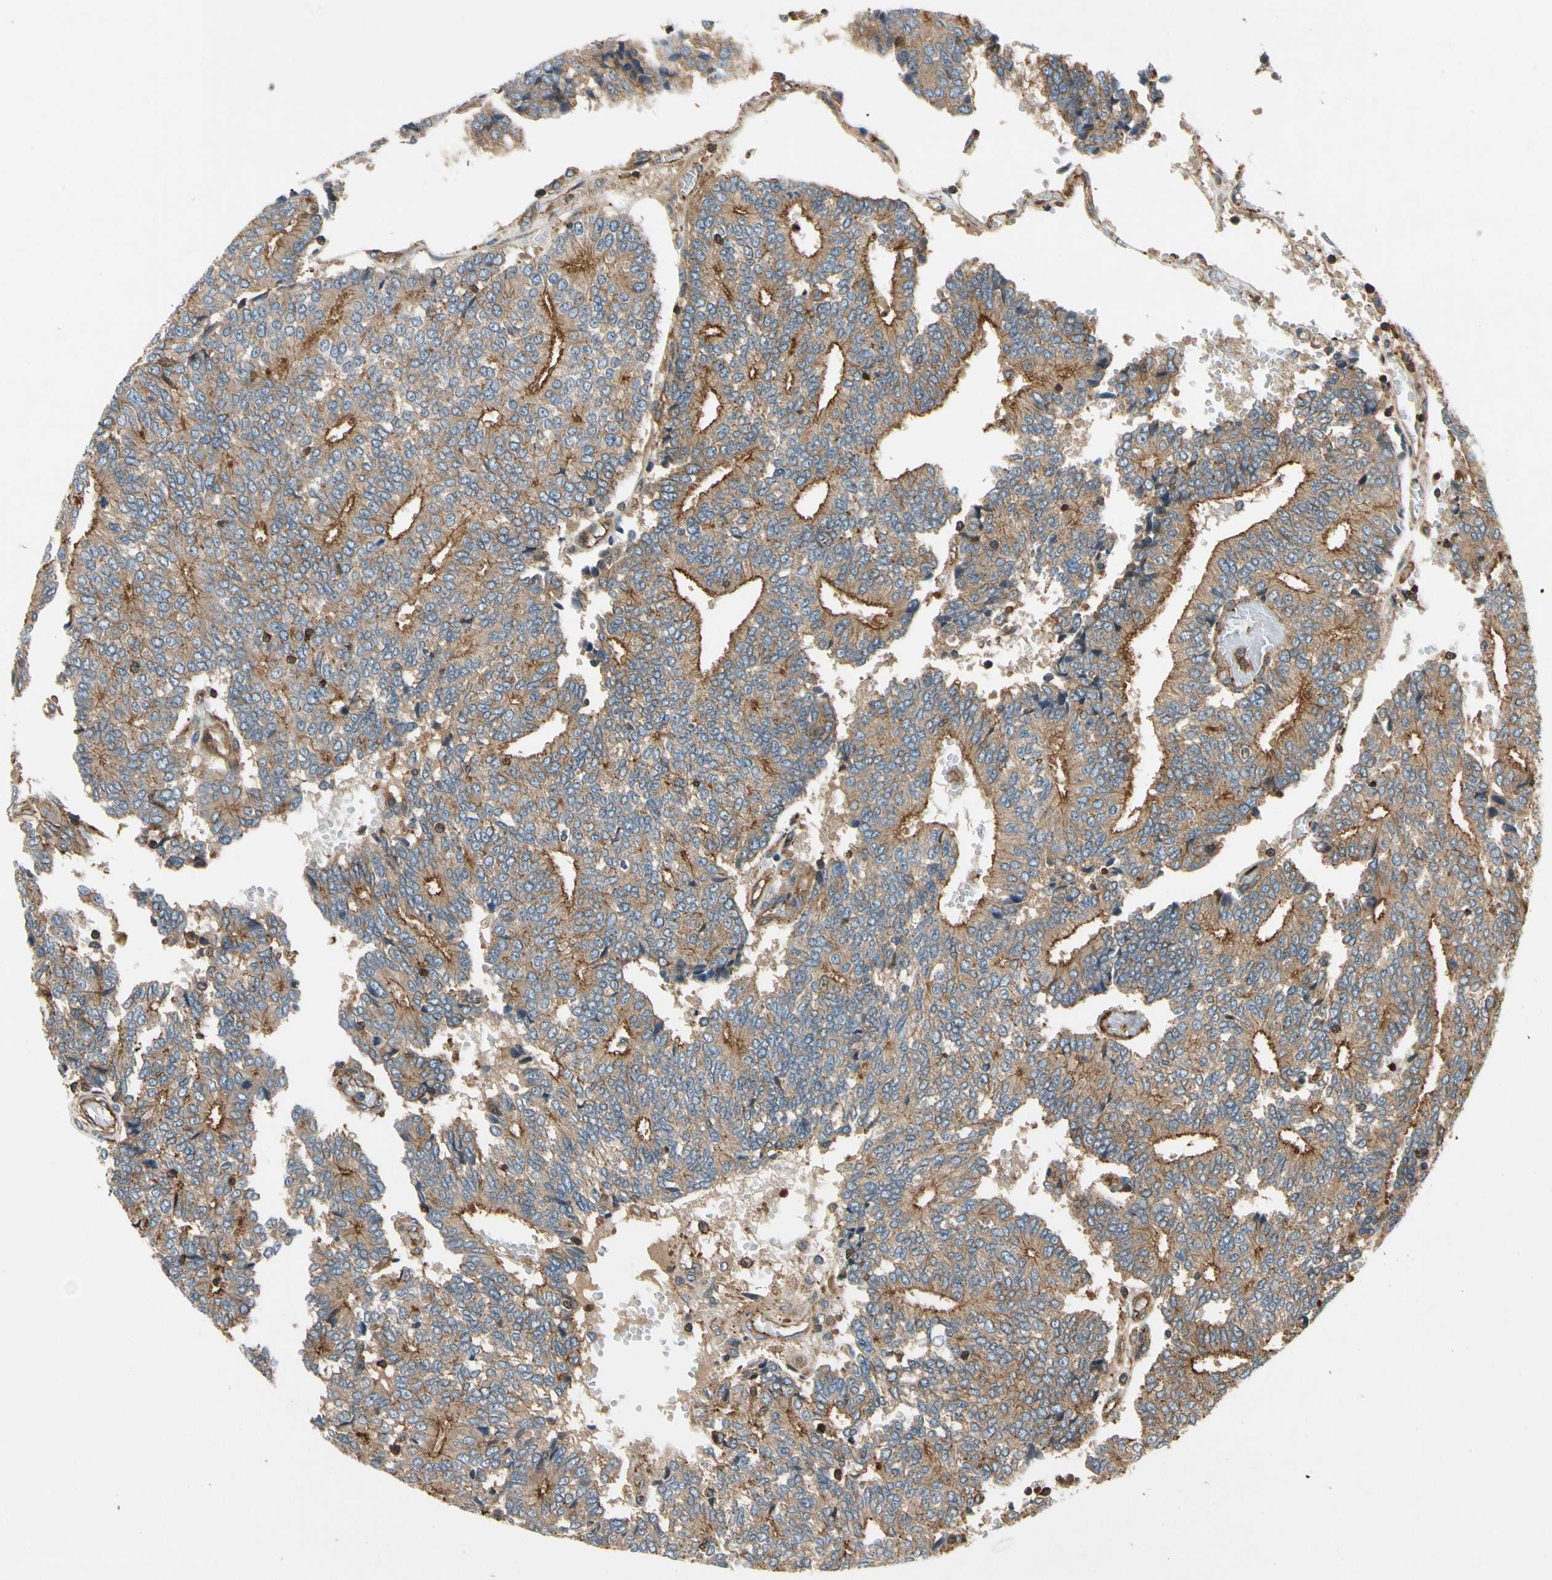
{"staining": {"intensity": "moderate", "quantity": ">75%", "location": "cytoplasmic/membranous"}, "tissue": "prostate cancer", "cell_type": "Tumor cells", "image_type": "cancer", "snomed": [{"axis": "morphology", "description": "Adenocarcinoma, High grade"}, {"axis": "topography", "description": "Prostate"}], "caption": "A brown stain shows moderate cytoplasmic/membranous expression of a protein in prostate cancer tumor cells.", "gene": "TCP11L1", "patient": {"sex": "male", "age": 55}}